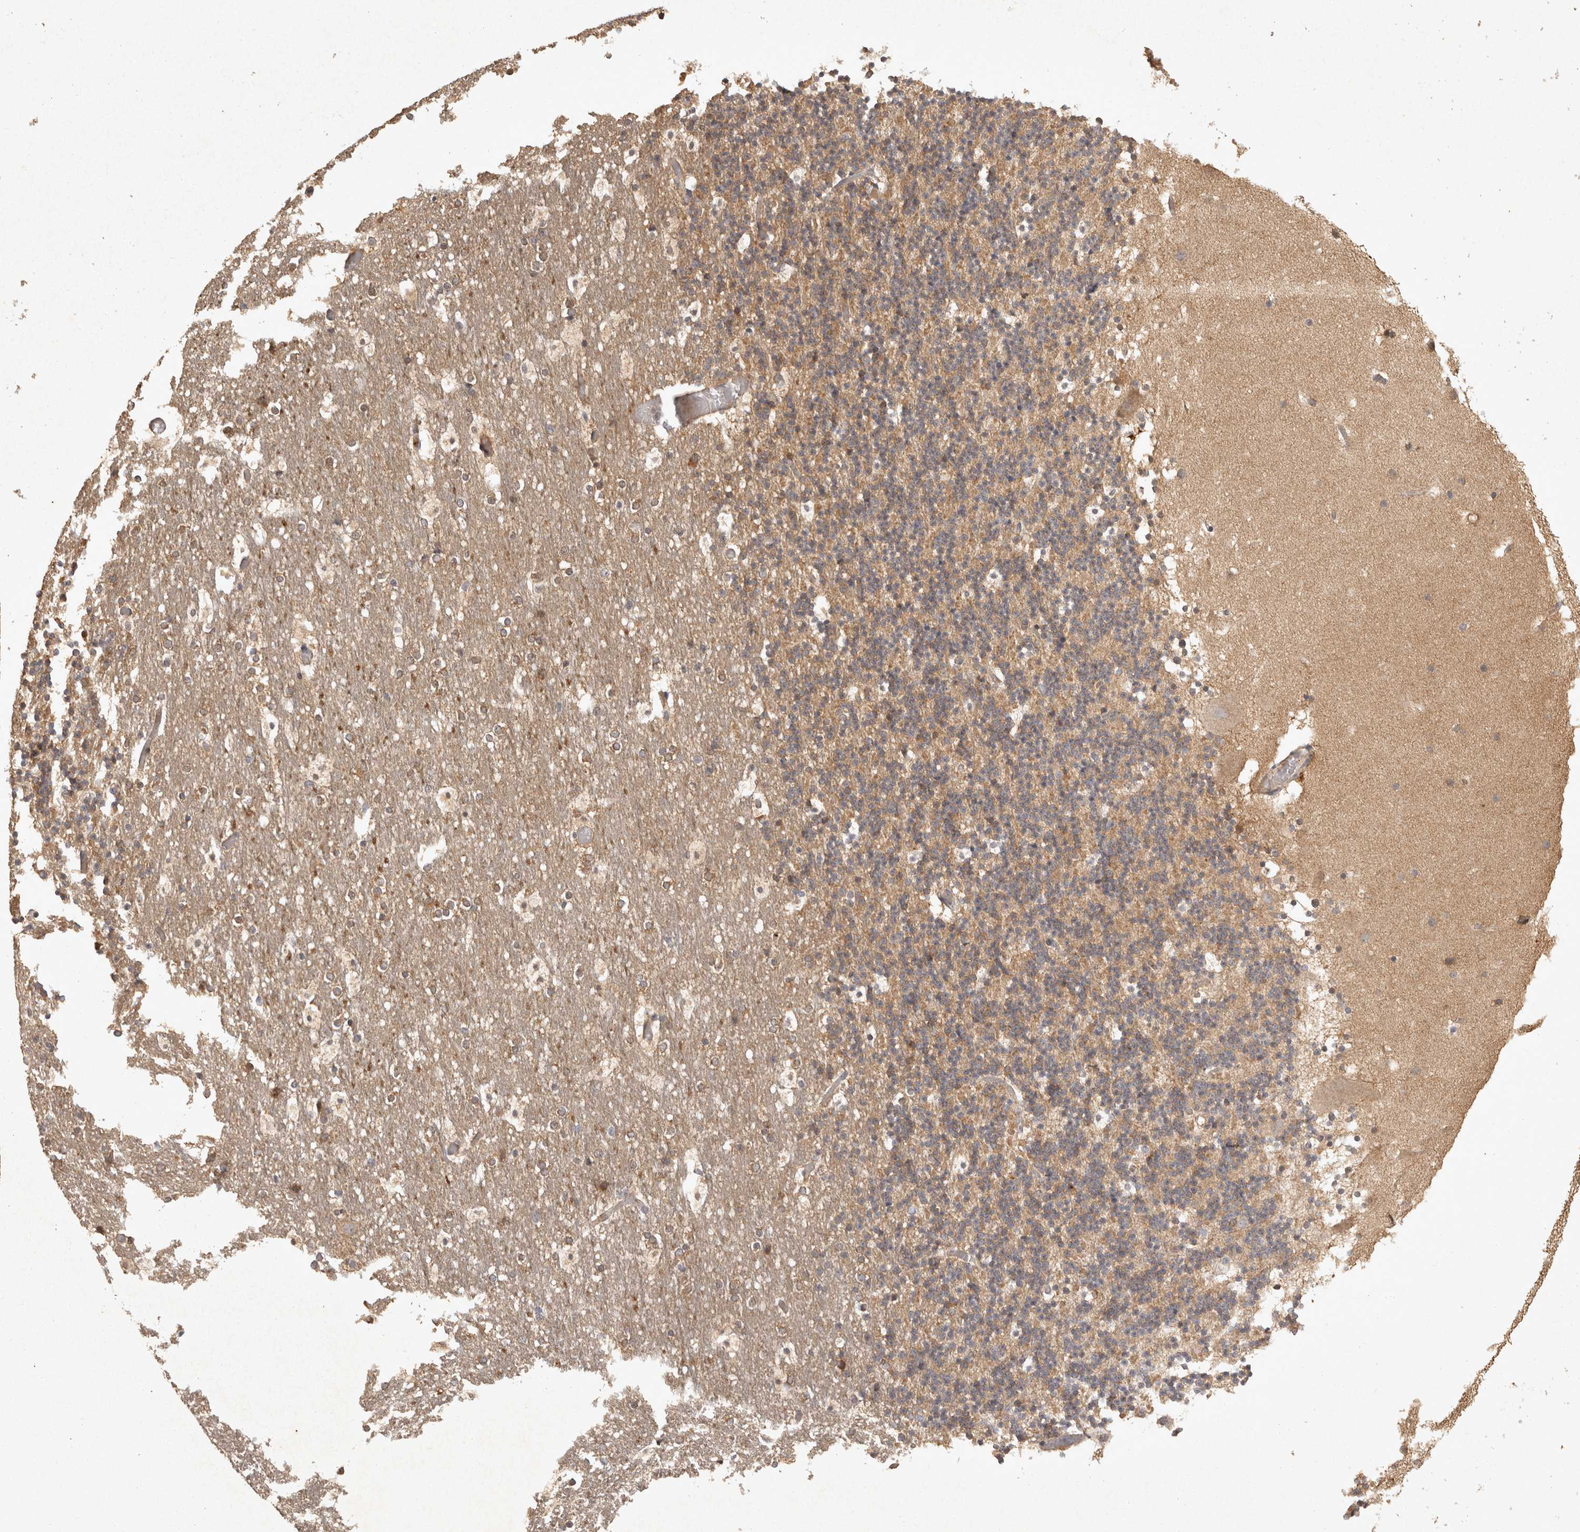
{"staining": {"intensity": "weak", "quantity": "25%-75%", "location": "cytoplasmic/membranous"}, "tissue": "cerebellum", "cell_type": "Cells in granular layer", "image_type": "normal", "snomed": [{"axis": "morphology", "description": "Normal tissue, NOS"}, {"axis": "topography", "description": "Cerebellum"}], "caption": "Benign cerebellum displays weak cytoplasmic/membranous positivity in about 25%-75% of cells in granular layer.", "gene": "OSTN", "patient": {"sex": "male", "age": 57}}